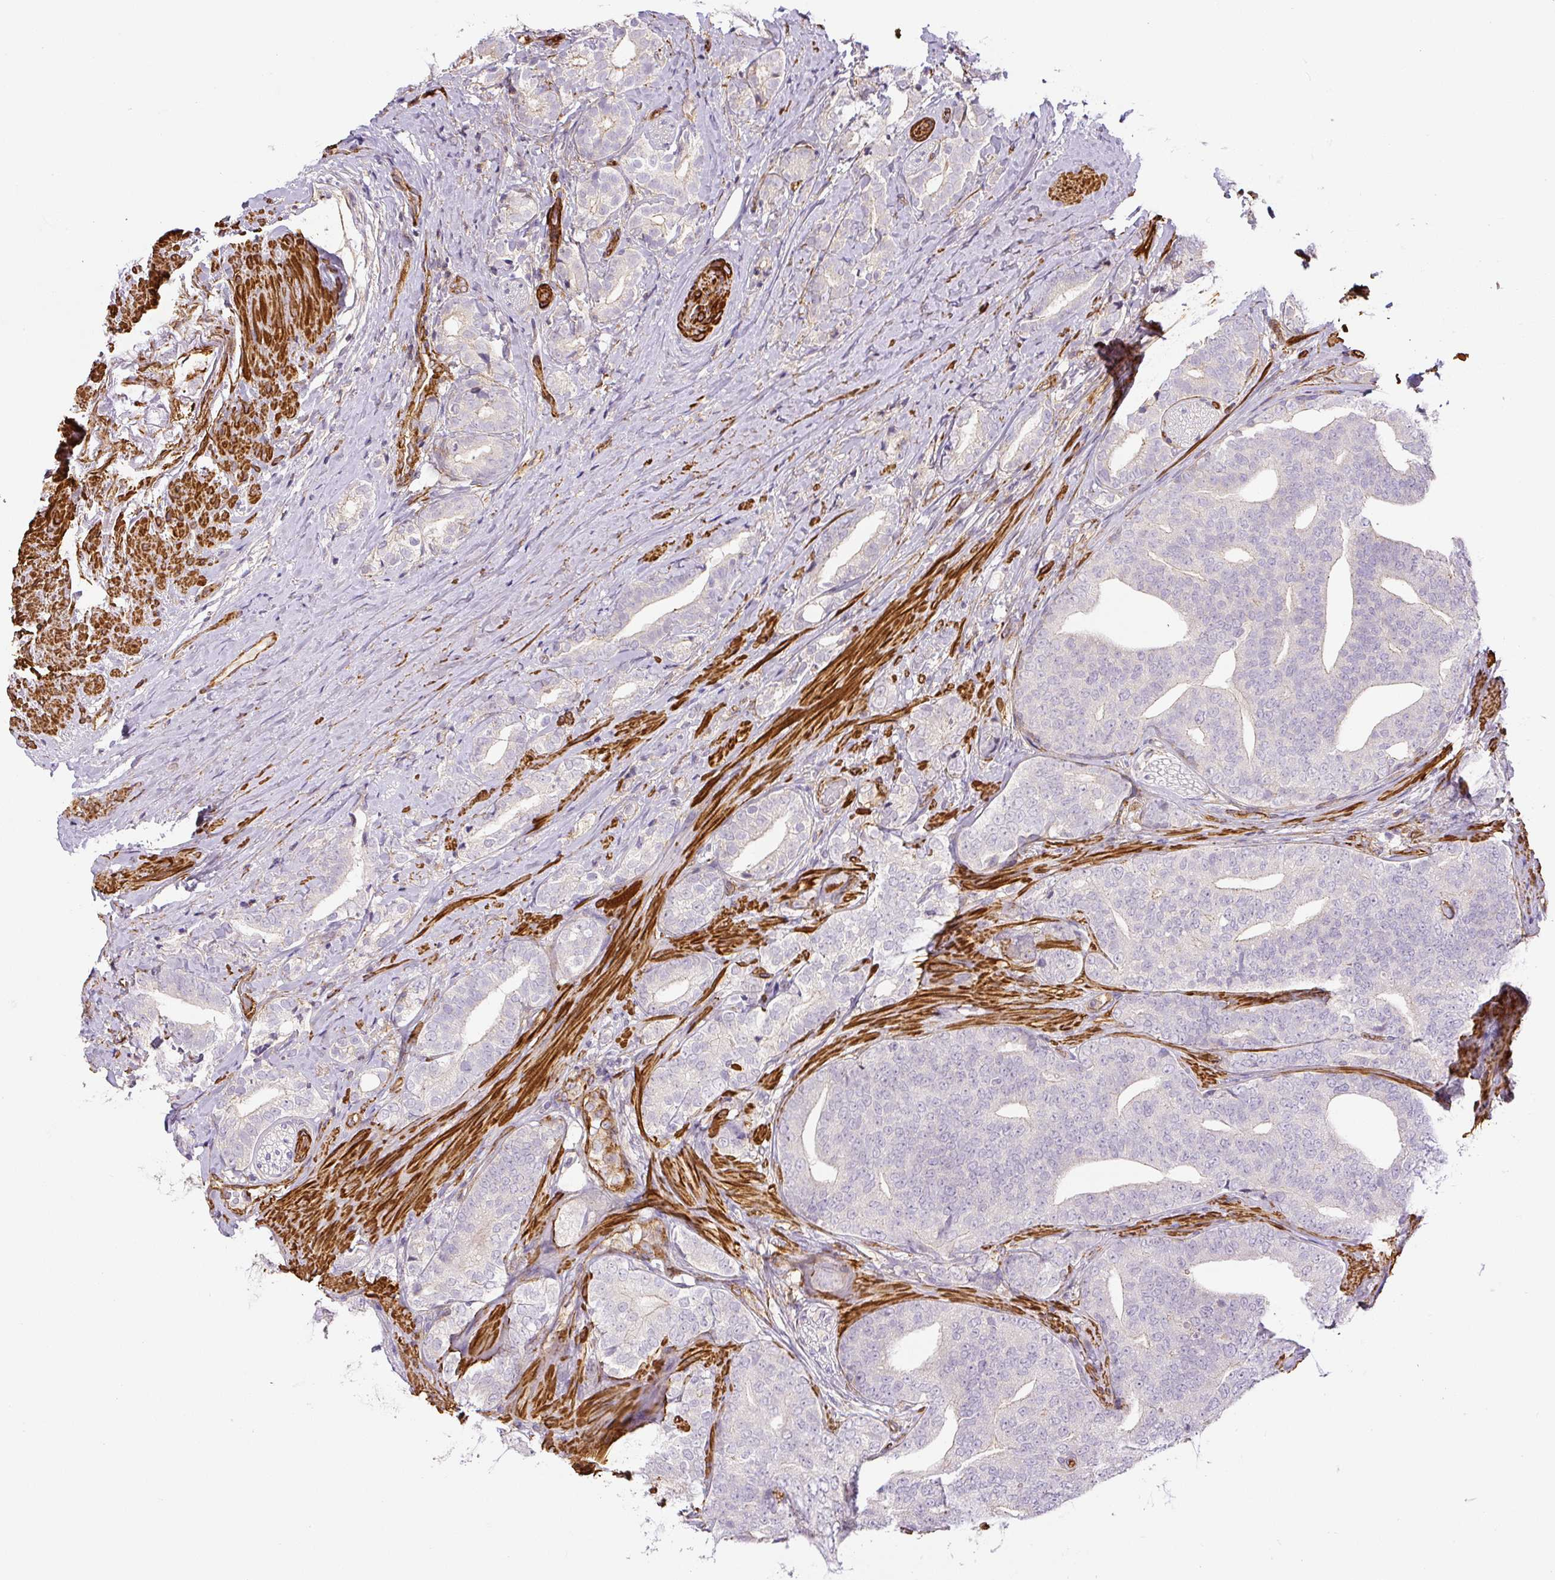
{"staining": {"intensity": "negative", "quantity": "none", "location": "none"}, "tissue": "prostate cancer", "cell_type": "Tumor cells", "image_type": "cancer", "snomed": [{"axis": "morphology", "description": "Adenocarcinoma, High grade"}, {"axis": "topography", "description": "Prostate"}], "caption": "Tumor cells are negative for brown protein staining in prostate cancer (adenocarcinoma (high-grade)).", "gene": "MYL12A", "patient": {"sex": "male", "age": 72}}